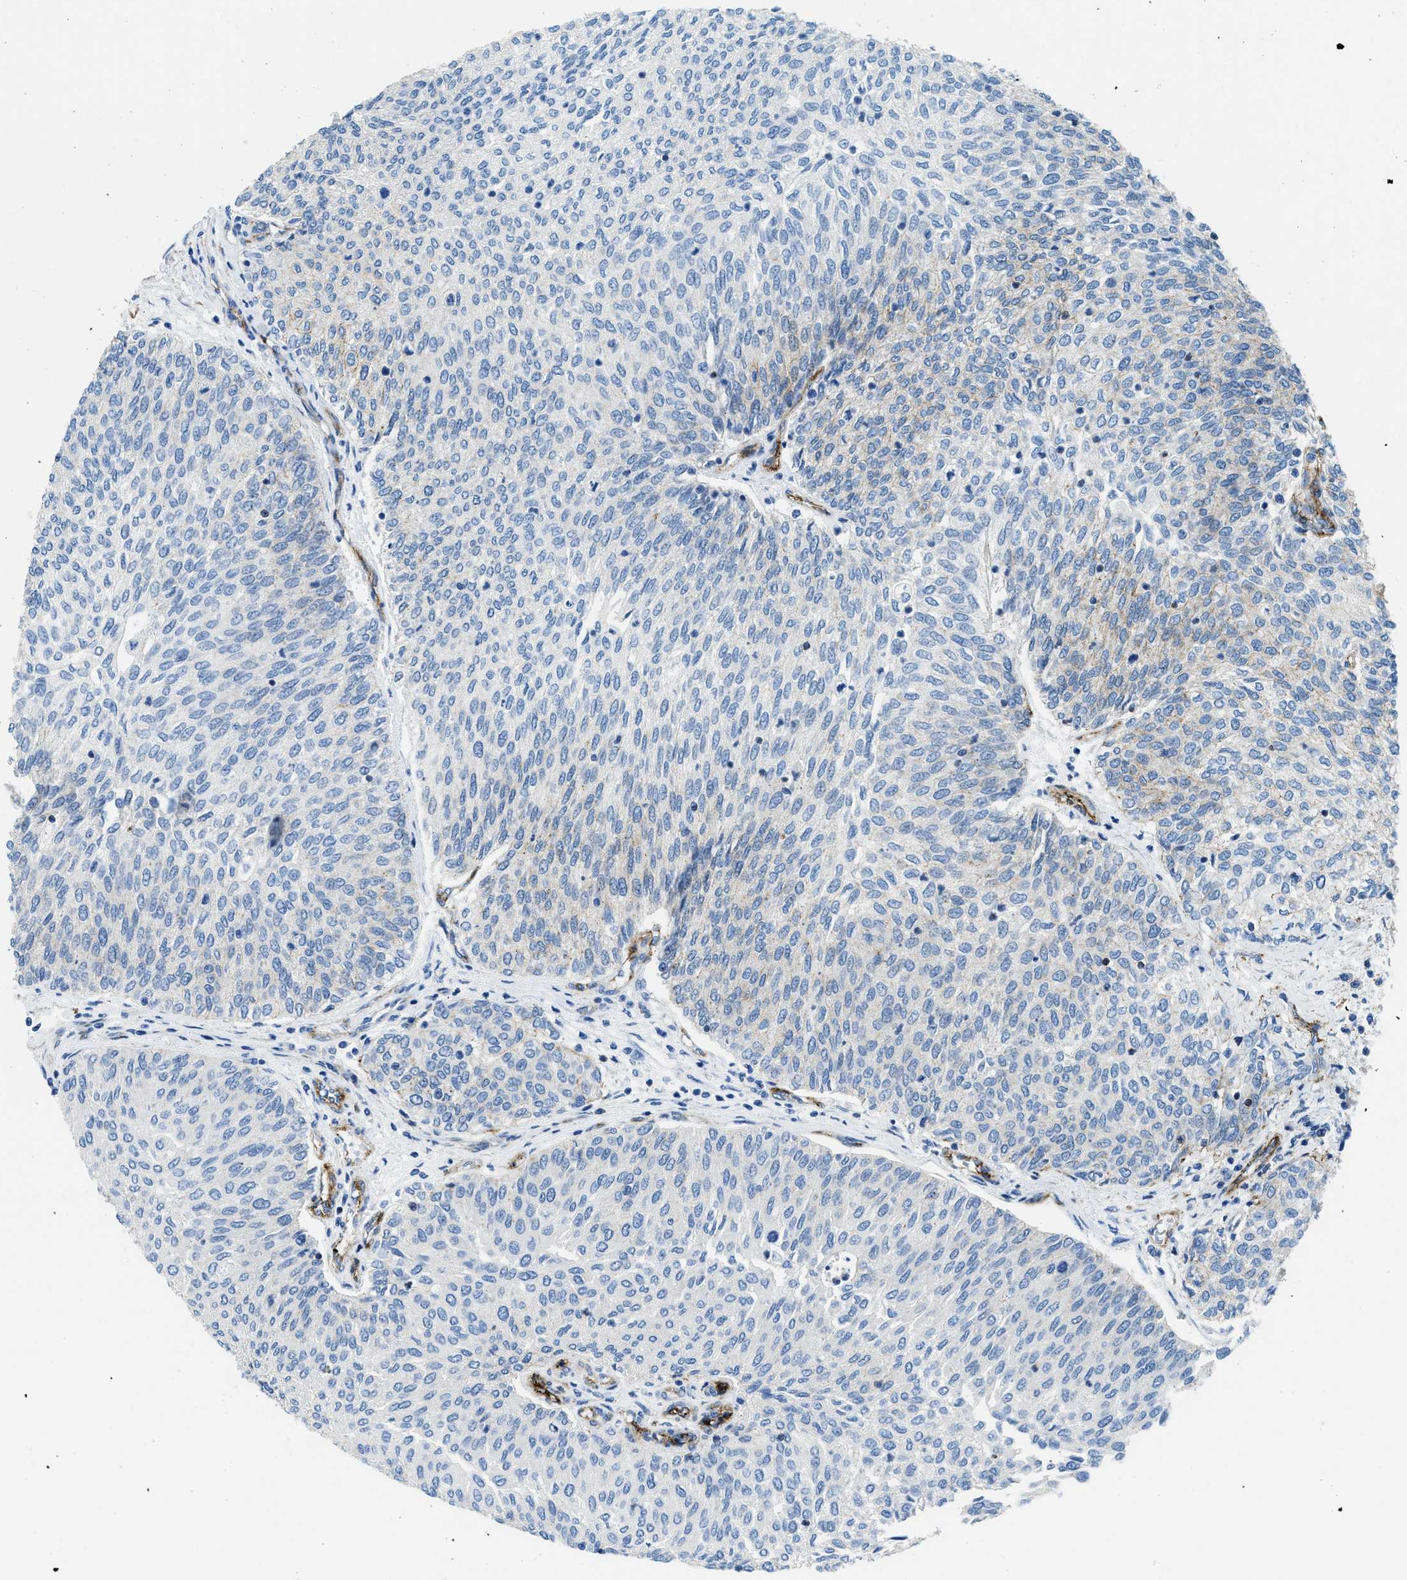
{"staining": {"intensity": "negative", "quantity": "none", "location": "none"}, "tissue": "urothelial cancer", "cell_type": "Tumor cells", "image_type": "cancer", "snomed": [{"axis": "morphology", "description": "Urothelial carcinoma, Low grade"}, {"axis": "topography", "description": "Urinary bladder"}], "caption": "The immunohistochemistry (IHC) histopathology image has no significant staining in tumor cells of urothelial cancer tissue. (Immunohistochemistry (ihc), brightfield microscopy, high magnification).", "gene": "CUTA", "patient": {"sex": "female", "age": 79}}